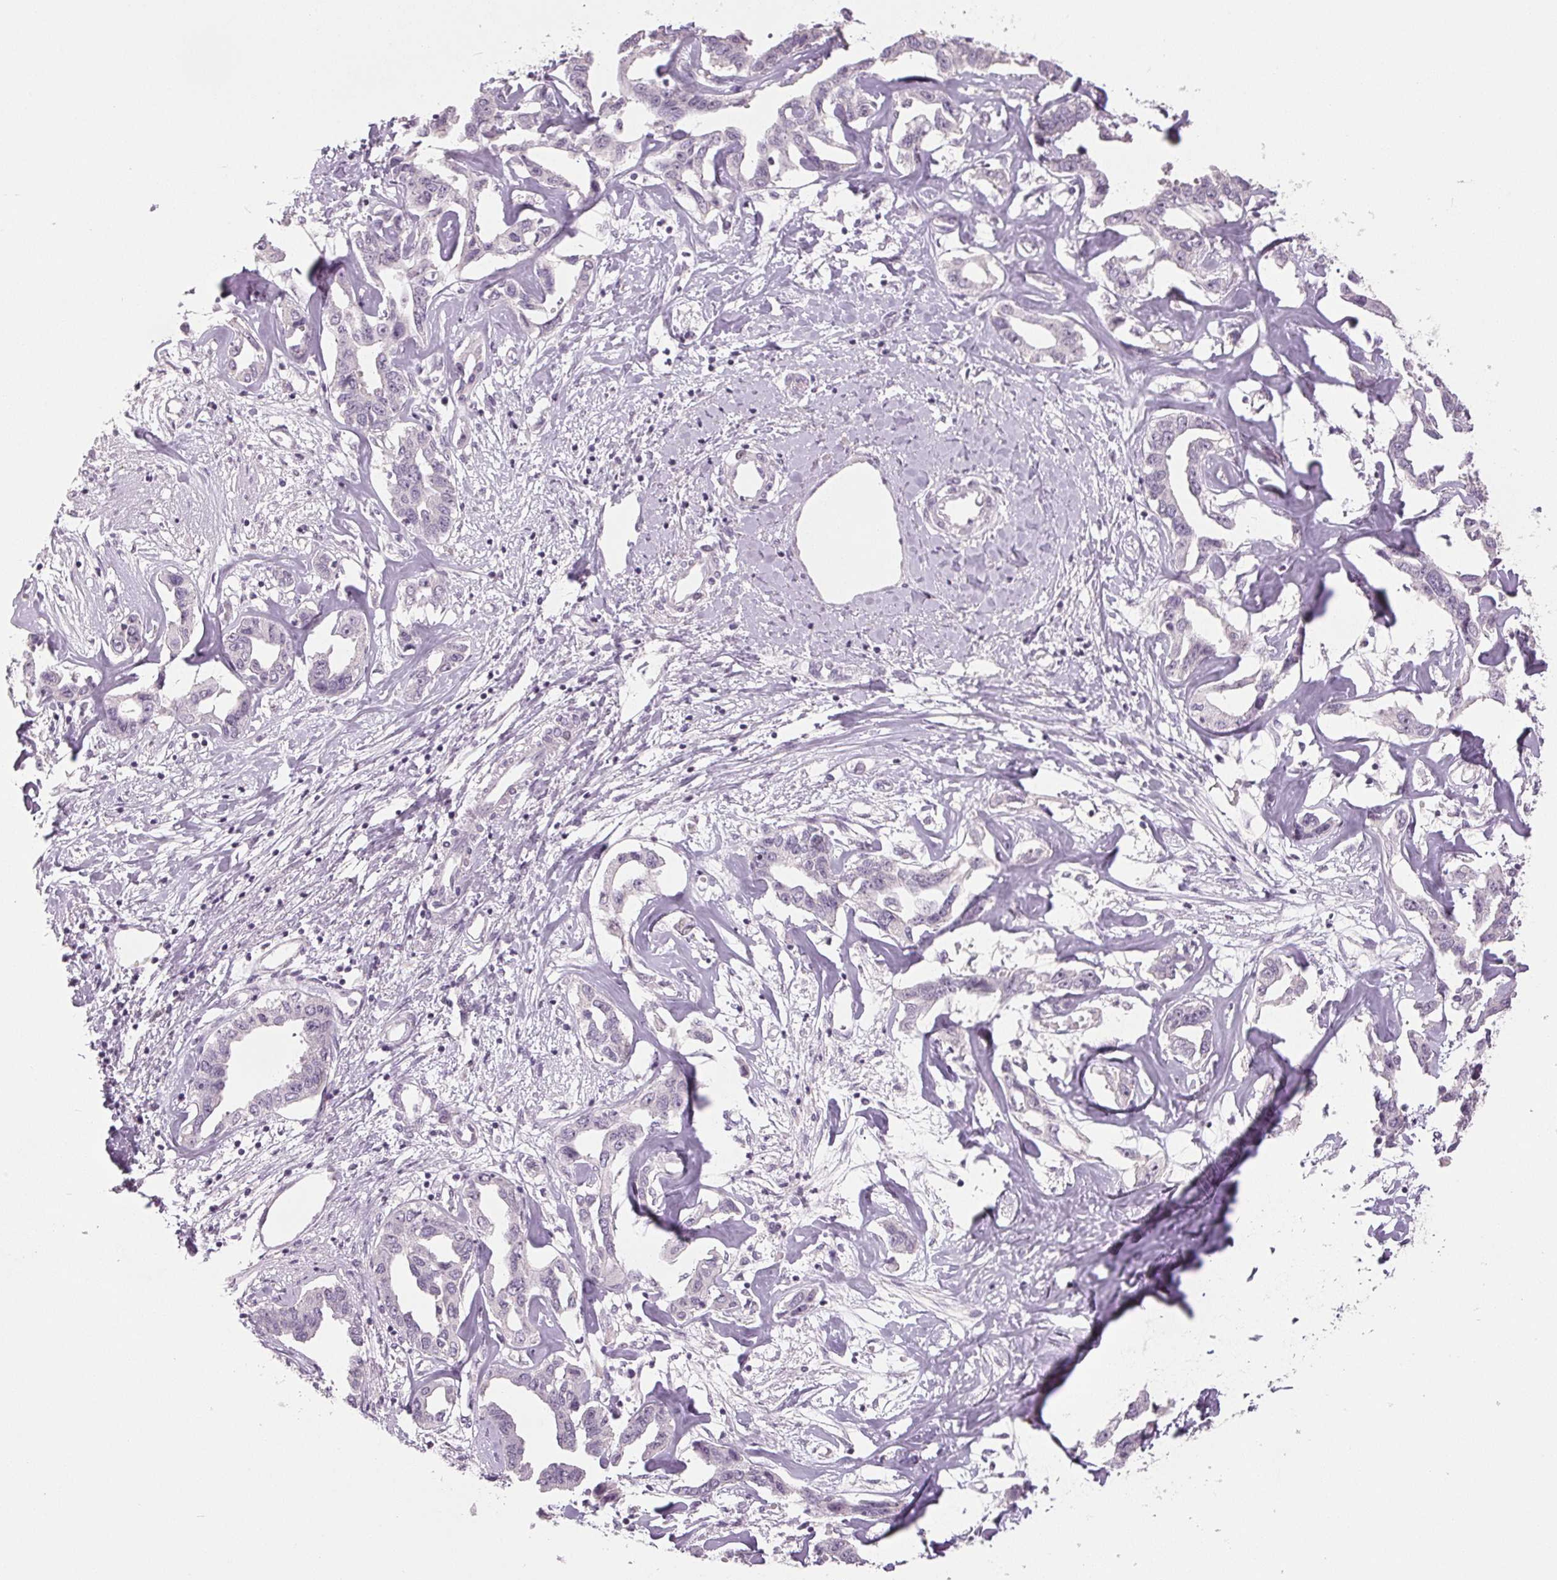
{"staining": {"intensity": "negative", "quantity": "none", "location": "none"}, "tissue": "liver cancer", "cell_type": "Tumor cells", "image_type": "cancer", "snomed": [{"axis": "morphology", "description": "Cholangiocarcinoma"}, {"axis": "topography", "description": "Liver"}], "caption": "Immunohistochemical staining of liver cholangiocarcinoma reveals no significant expression in tumor cells.", "gene": "LTF", "patient": {"sex": "male", "age": 59}}